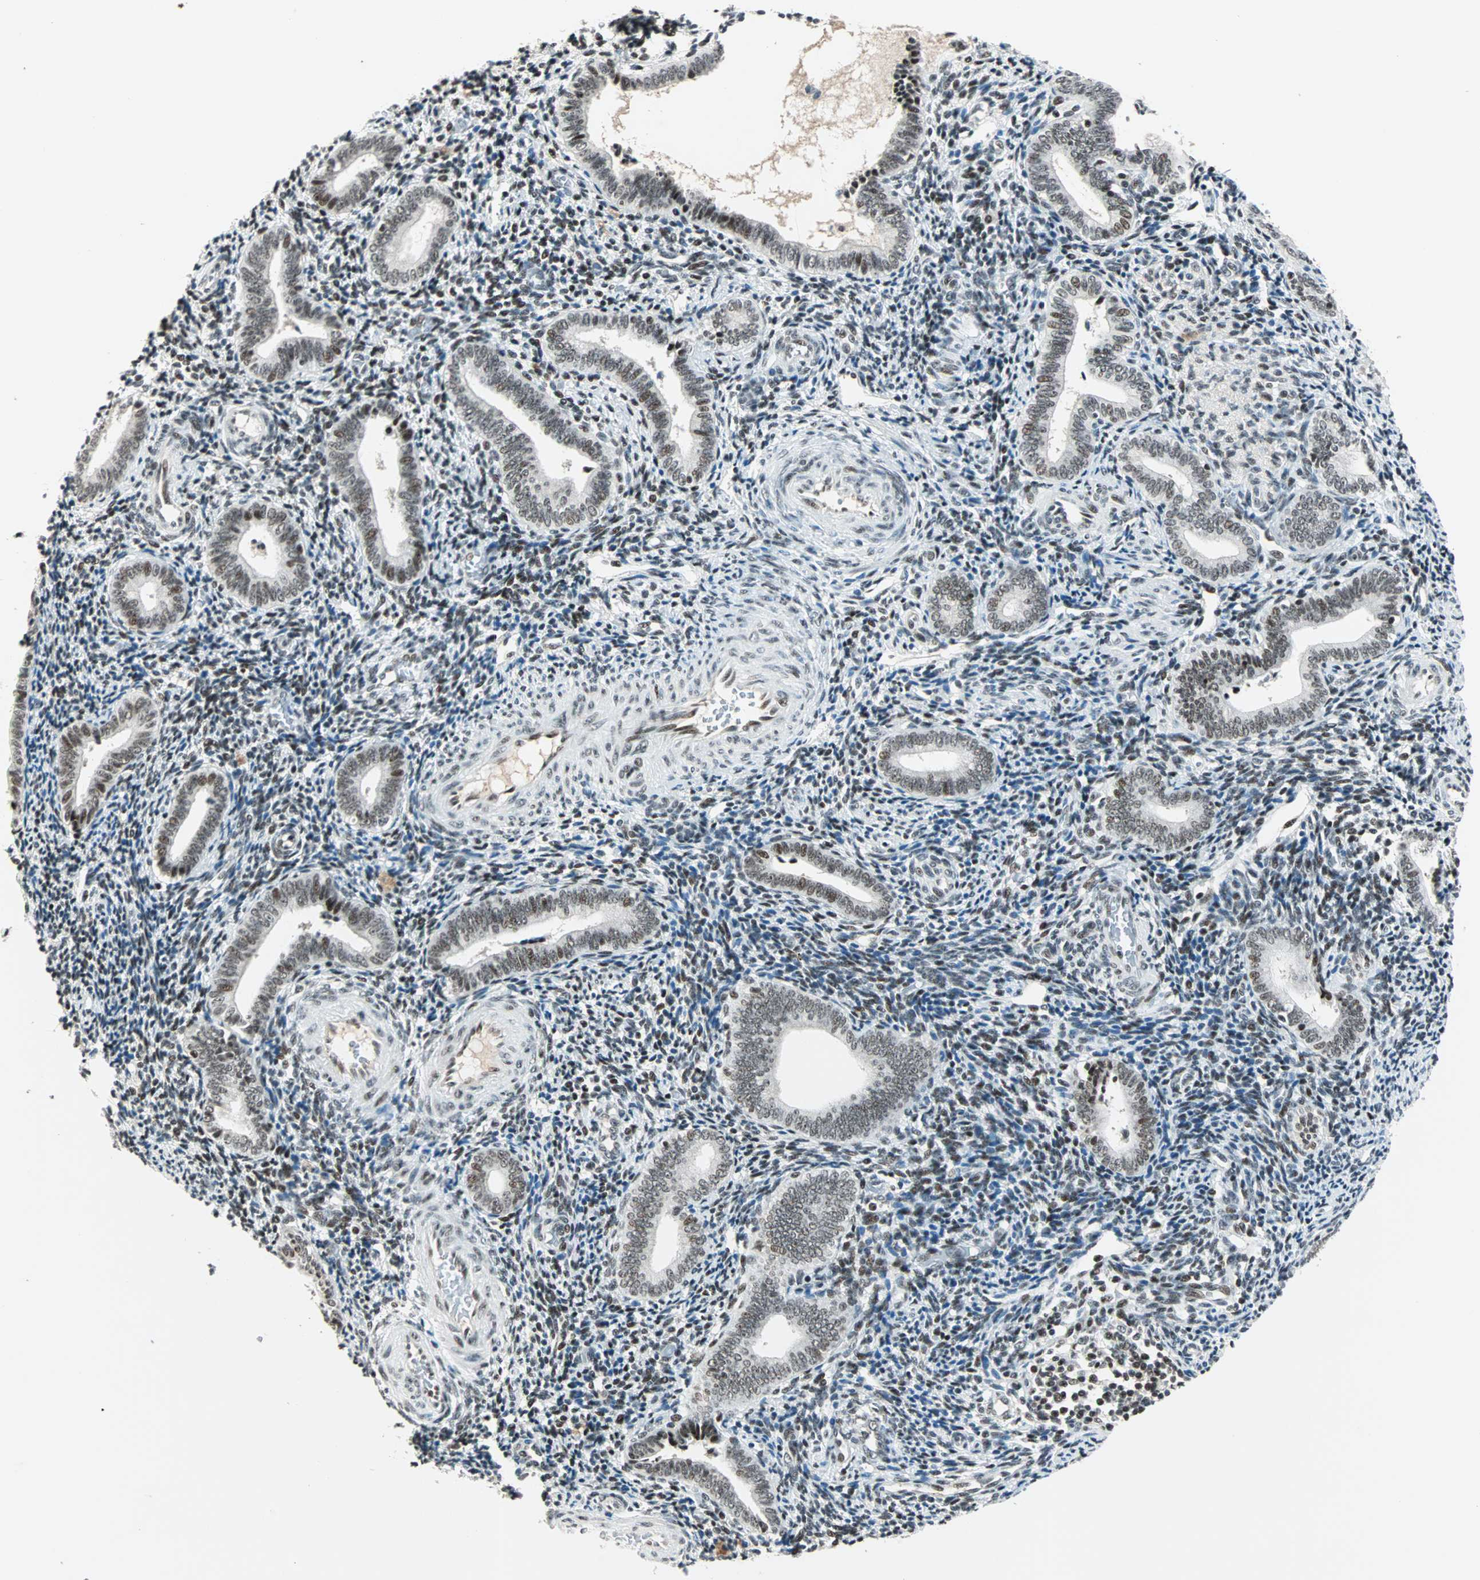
{"staining": {"intensity": "strong", "quantity": "25%-75%", "location": "nuclear"}, "tissue": "endometrium", "cell_type": "Cells in endometrial stroma", "image_type": "normal", "snomed": [{"axis": "morphology", "description": "Normal tissue, NOS"}, {"axis": "topography", "description": "Uterus"}, {"axis": "topography", "description": "Endometrium"}], "caption": "Protein staining of benign endometrium exhibits strong nuclear staining in approximately 25%-75% of cells in endometrial stroma.", "gene": "SIN3A", "patient": {"sex": "female", "age": 33}}